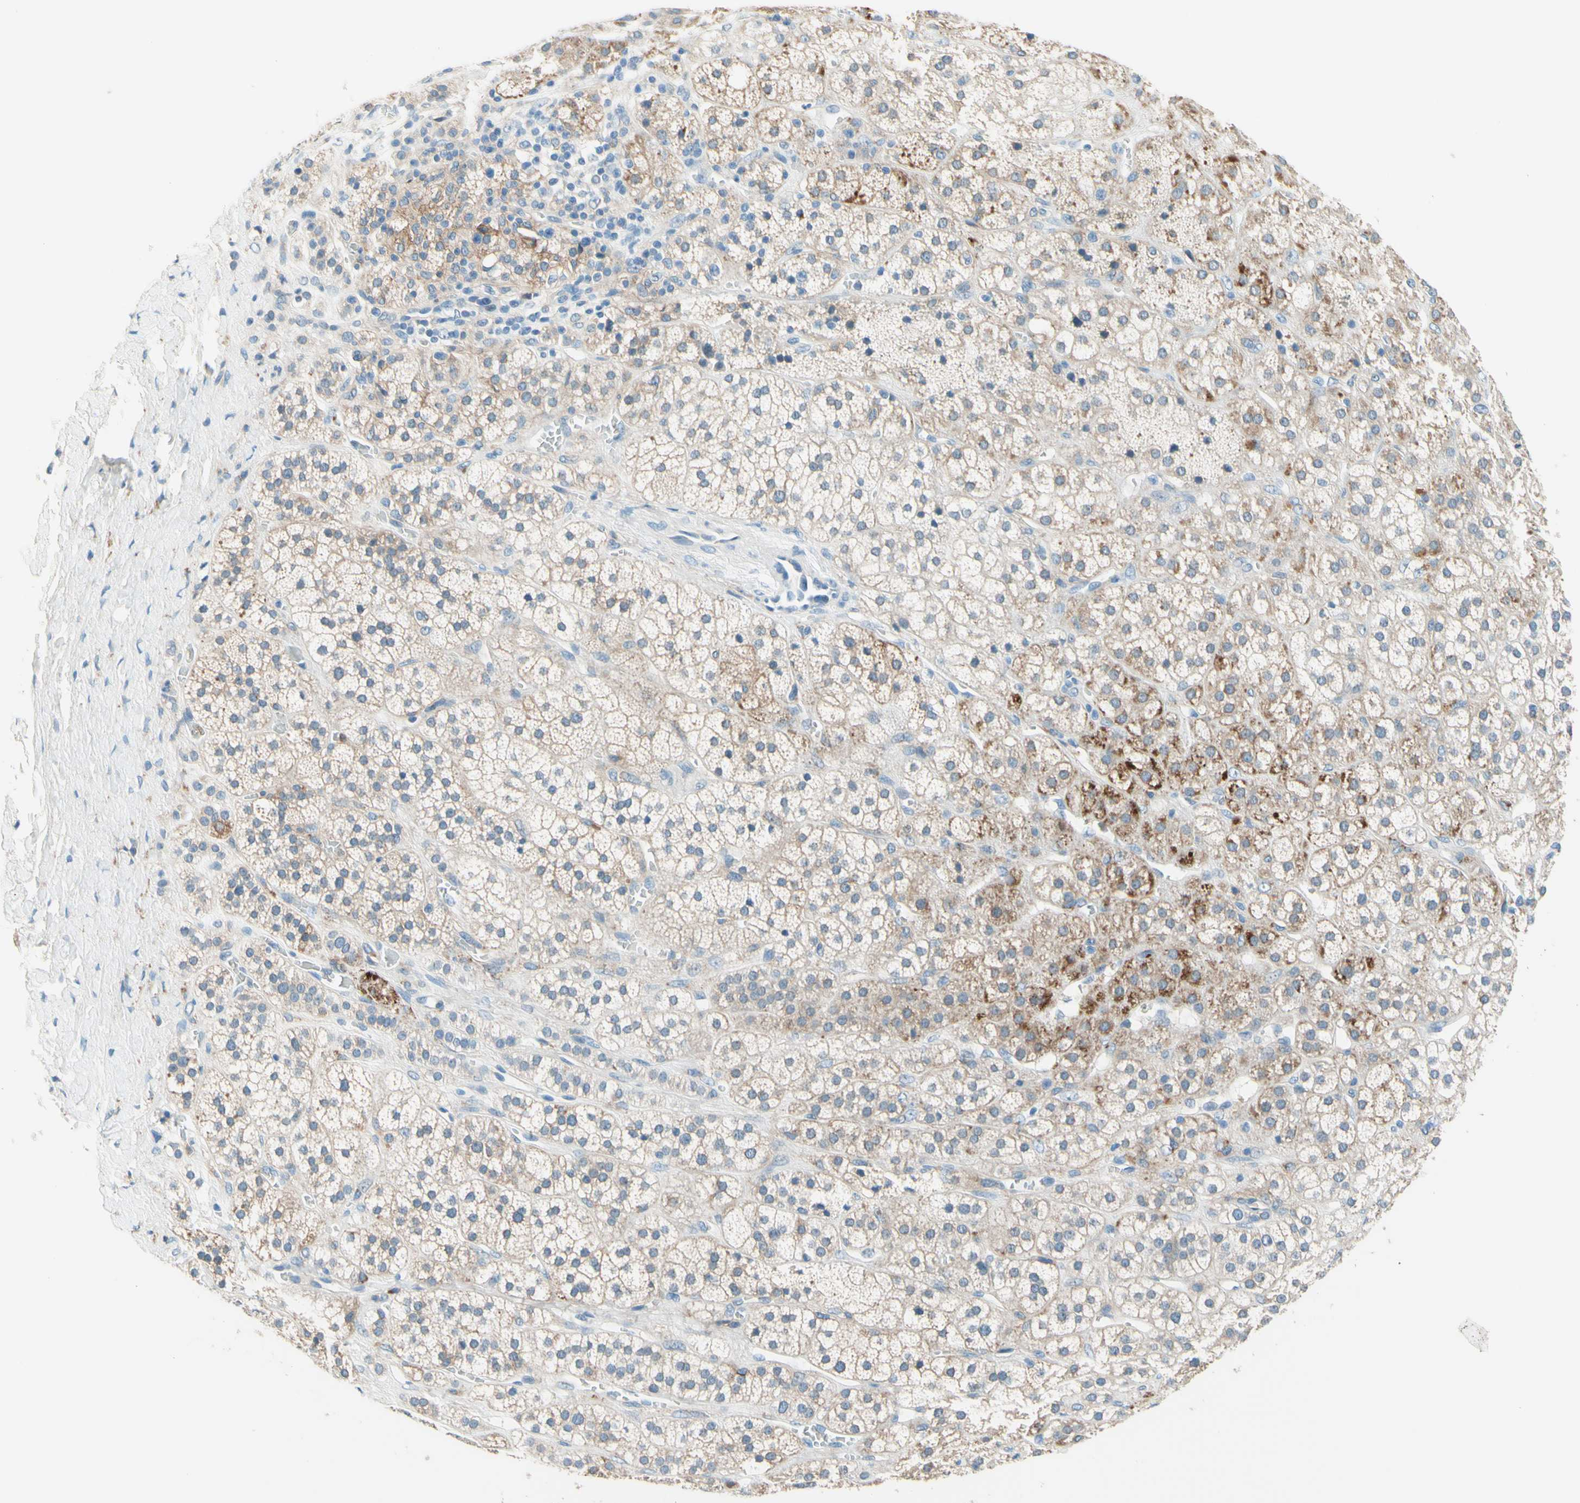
{"staining": {"intensity": "moderate", "quantity": "25%-75%", "location": "cytoplasmic/membranous"}, "tissue": "adrenal gland", "cell_type": "Glandular cells", "image_type": "normal", "snomed": [{"axis": "morphology", "description": "Normal tissue, NOS"}, {"axis": "topography", "description": "Adrenal gland"}], "caption": "Adrenal gland stained with immunohistochemistry (IHC) displays moderate cytoplasmic/membranous staining in approximately 25%-75% of glandular cells.", "gene": "SIGLEC9", "patient": {"sex": "male", "age": 56}}